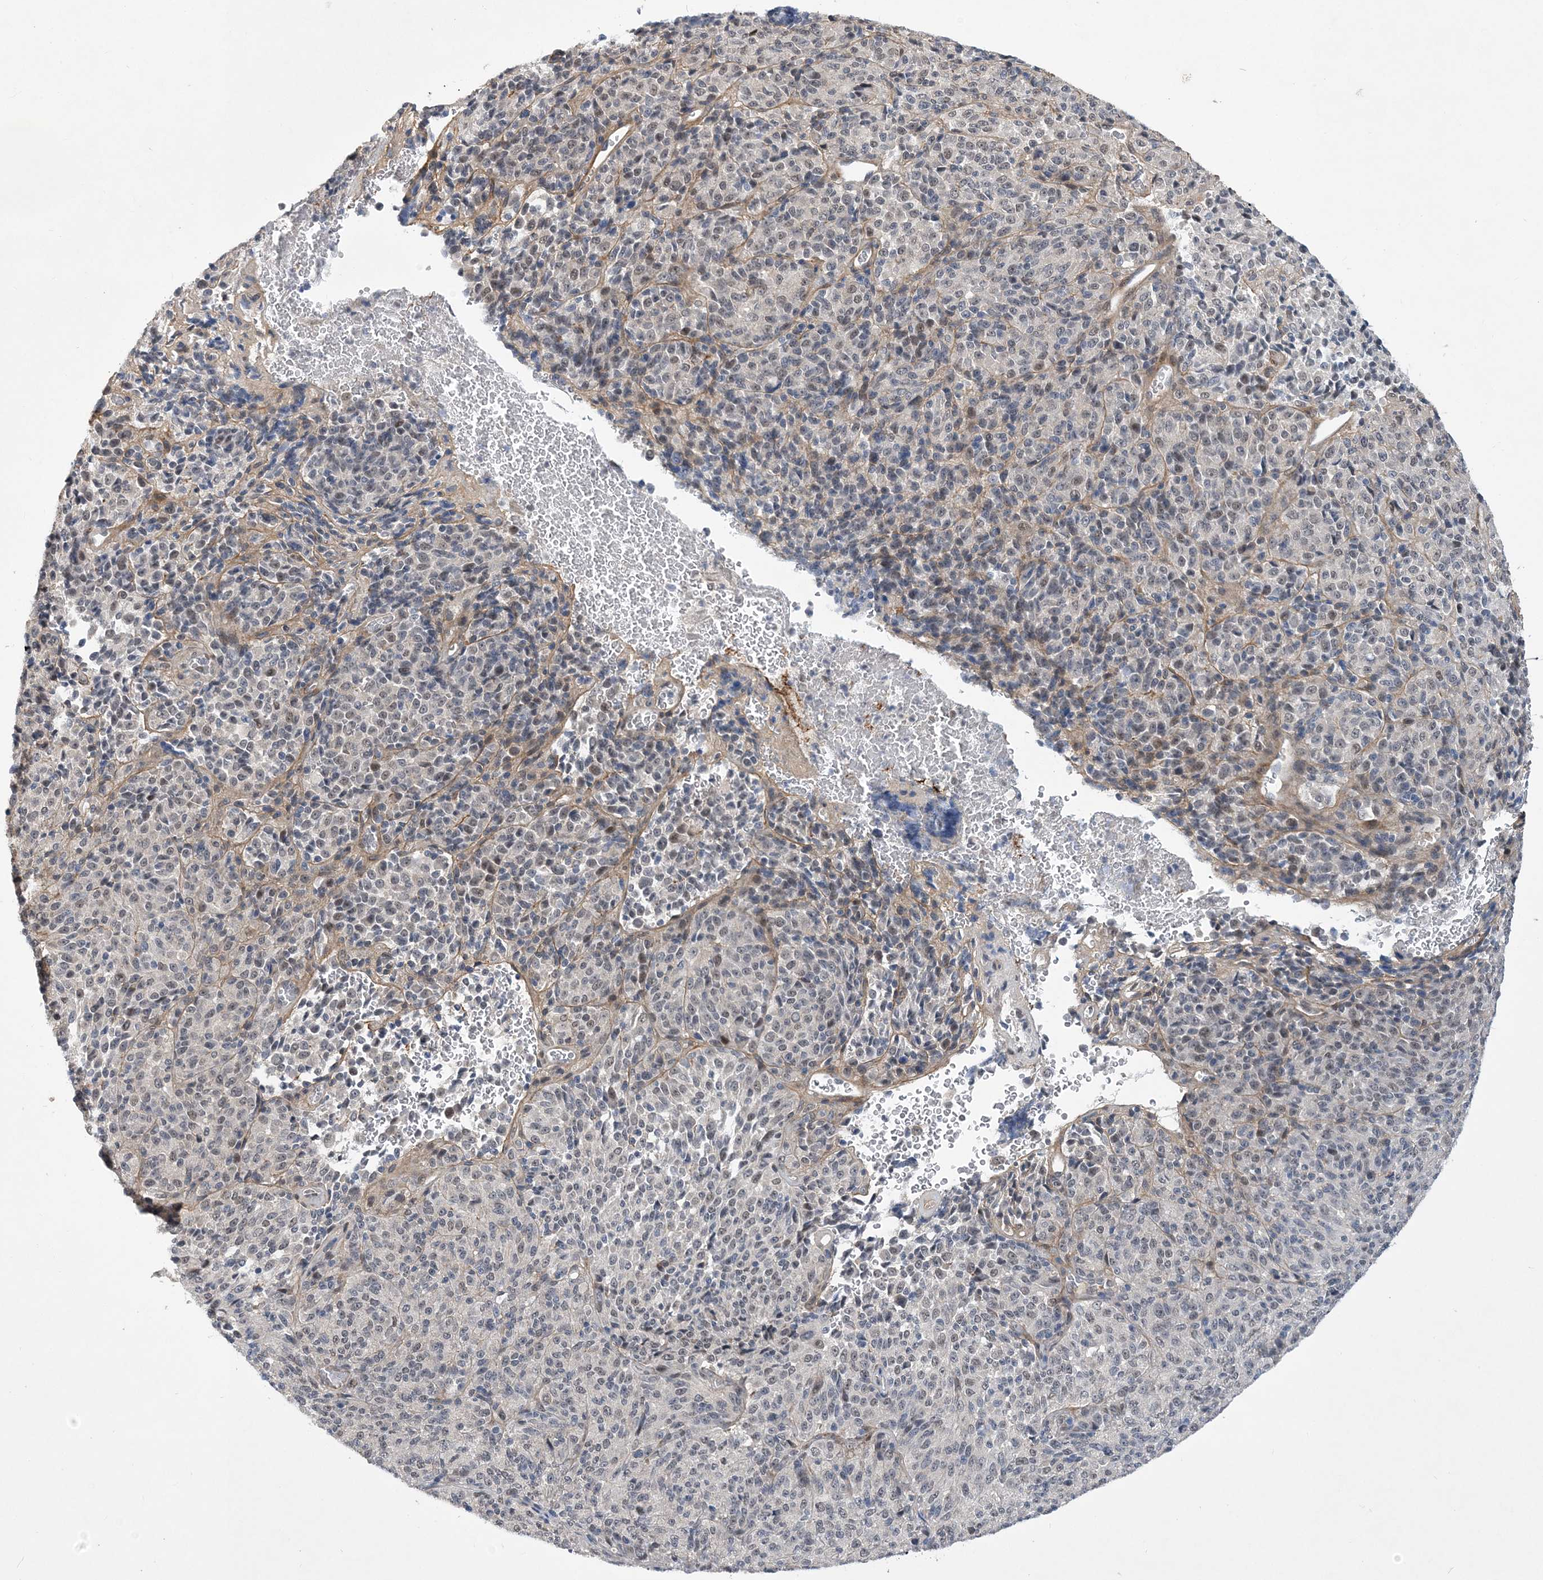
{"staining": {"intensity": "negative", "quantity": "none", "location": "none"}, "tissue": "melanoma", "cell_type": "Tumor cells", "image_type": "cancer", "snomed": [{"axis": "morphology", "description": "Malignant melanoma, Metastatic site"}, {"axis": "topography", "description": "Brain"}], "caption": "IHC photomicrograph of neoplastic tissue: human malignant melanoma (metastatic site) stained with DAB demonstrates no significant protein expression in tumor cells. (DAB (3,3'-diaminobenzidine) immunohistochemistry (IHC) visualized using brightfield microscopy, high magnification).", "gene": "FAM217A", "patient": {"sex": "female", "age": 56}}